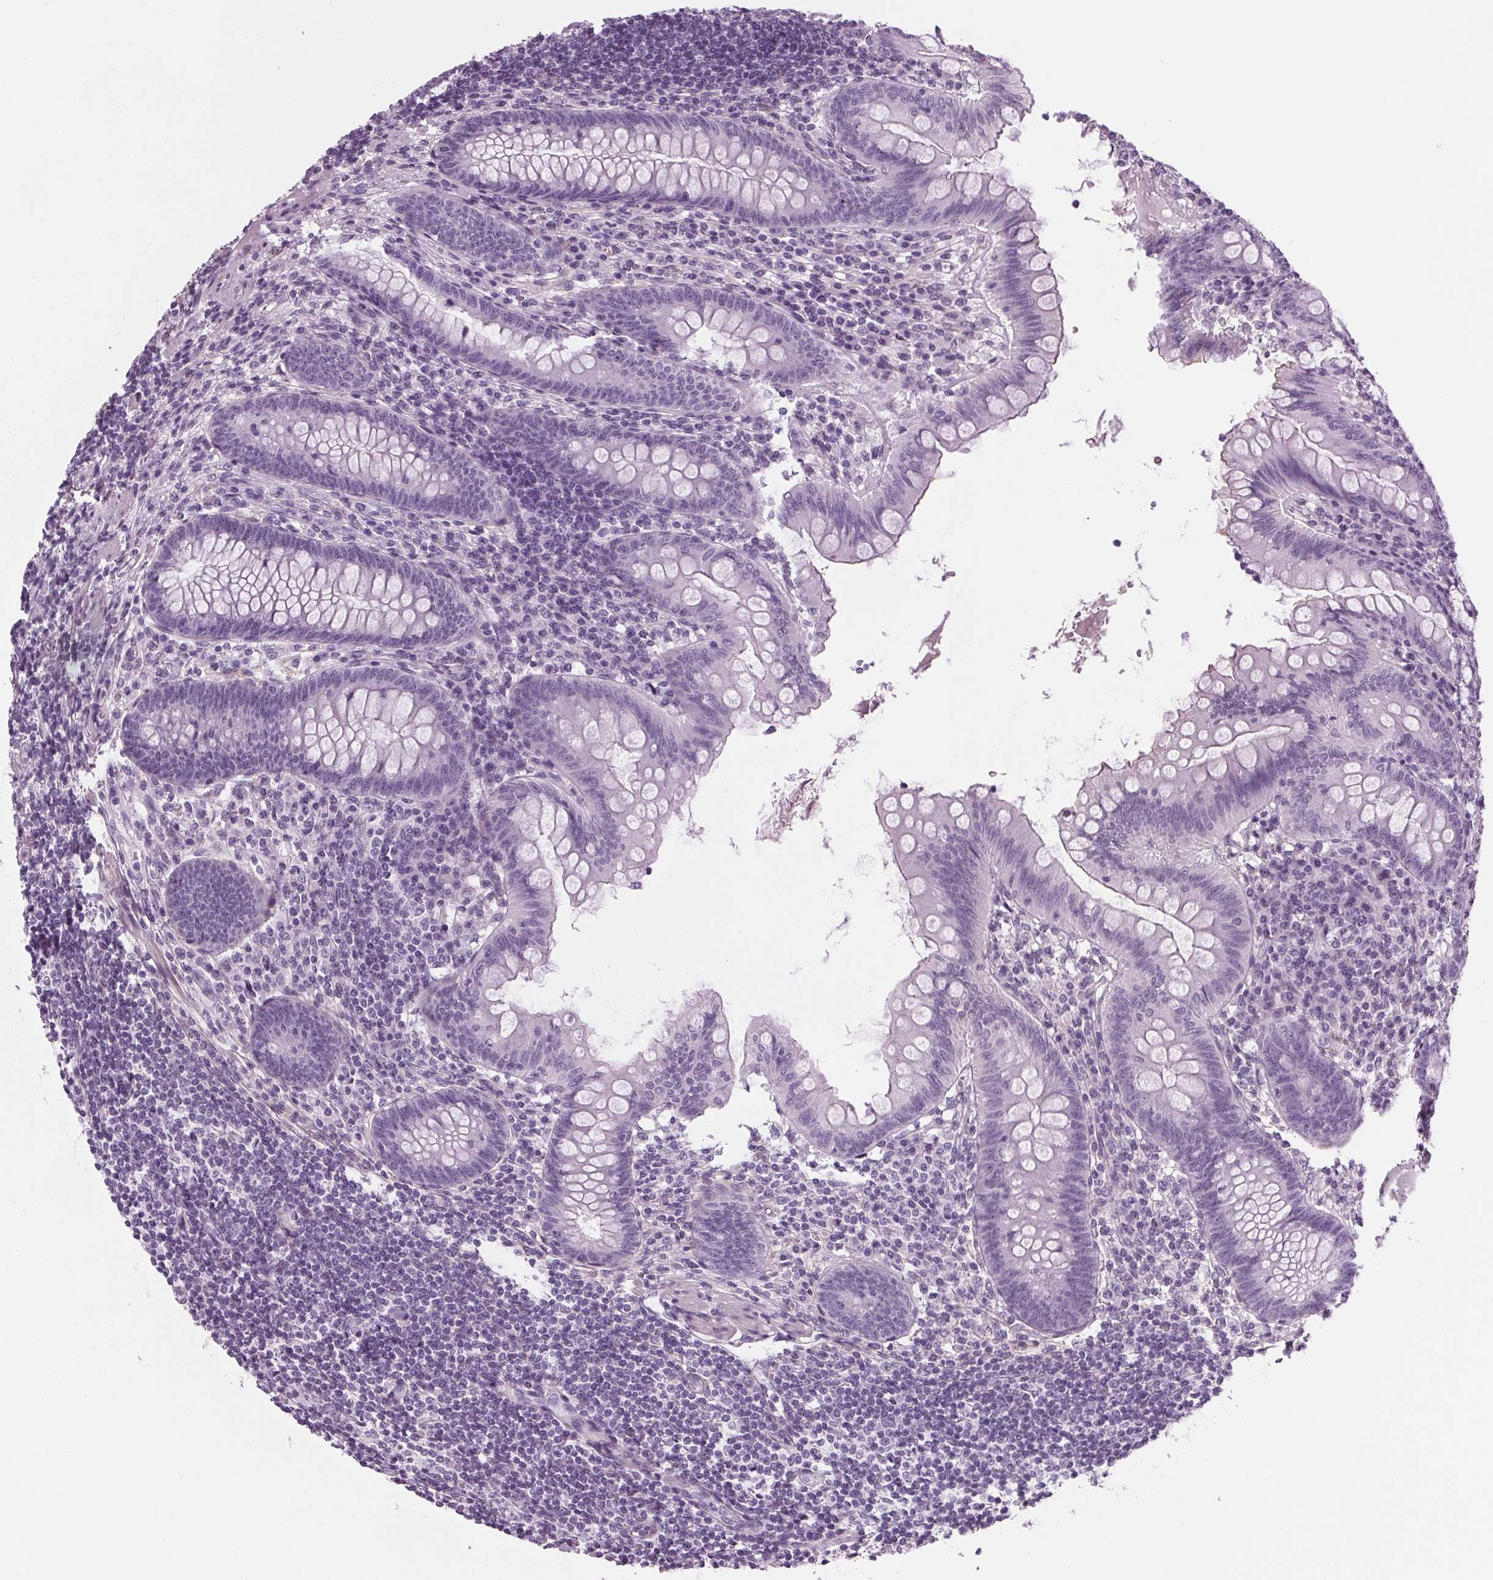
{"staining": {"intensity": "negative", "quantity": "none", "location": "none"}, "tissue": "appendix", "cell_type": "Glandular cells", "image_type": "normal", "snomed": [{"axis": "morphology", "description": "Normal tissue, NOS"}, {"axis": "topography", "description": "Appendix"}], "caption": "Image shows no protein expression in glandular cells of benign appendix. (Immunohistochemistry, brightfield microscopy, high magnification).", "gene": "BHLHE22", "patient": {"sex": "female", "age": 57}}